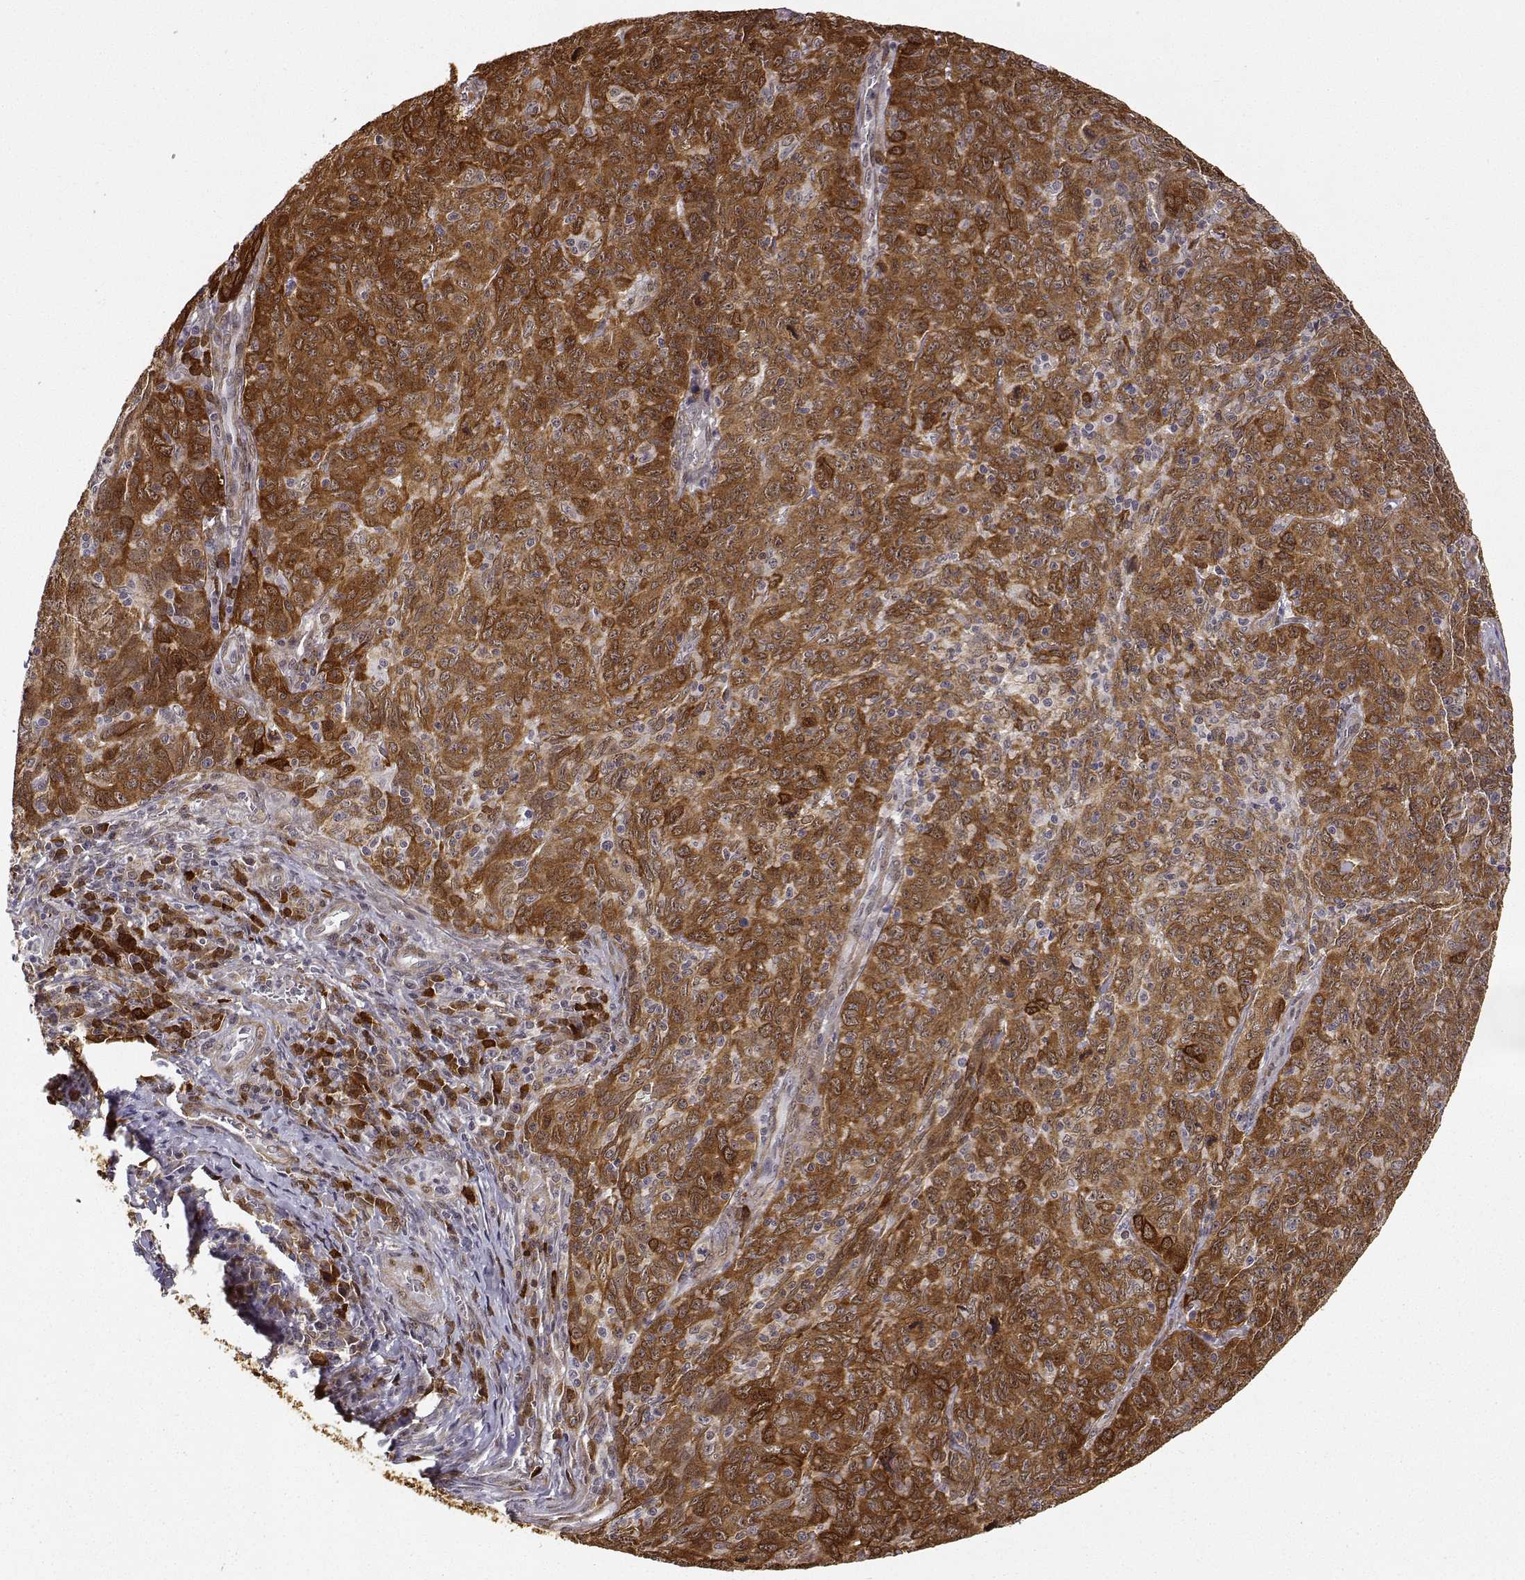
{"staining": {"intensity": "moderate", "quantity": ">75%", "location": "cytoplasmic/membranous"}, "tissue": "skin cancer", "cell_type": "Tumor cells", "image_type": "cancer", "snomed": [{"axis": "morphology", "description": "Squamous cell carcinoma, NOS"}, {"axis": "topography", "description": "Skin"}, {"axis": "topography", "description": "Anal"}], "caption": "Immunohistochemistry (IHC) image of skin cancer stained for a protein (brown), which displays medium levels of moderate cytoplasmic/membranous expression in approximately >75% of tumor cells.", "gene": "PHGDH", "patient": {"sex": "female", "age": 51}}